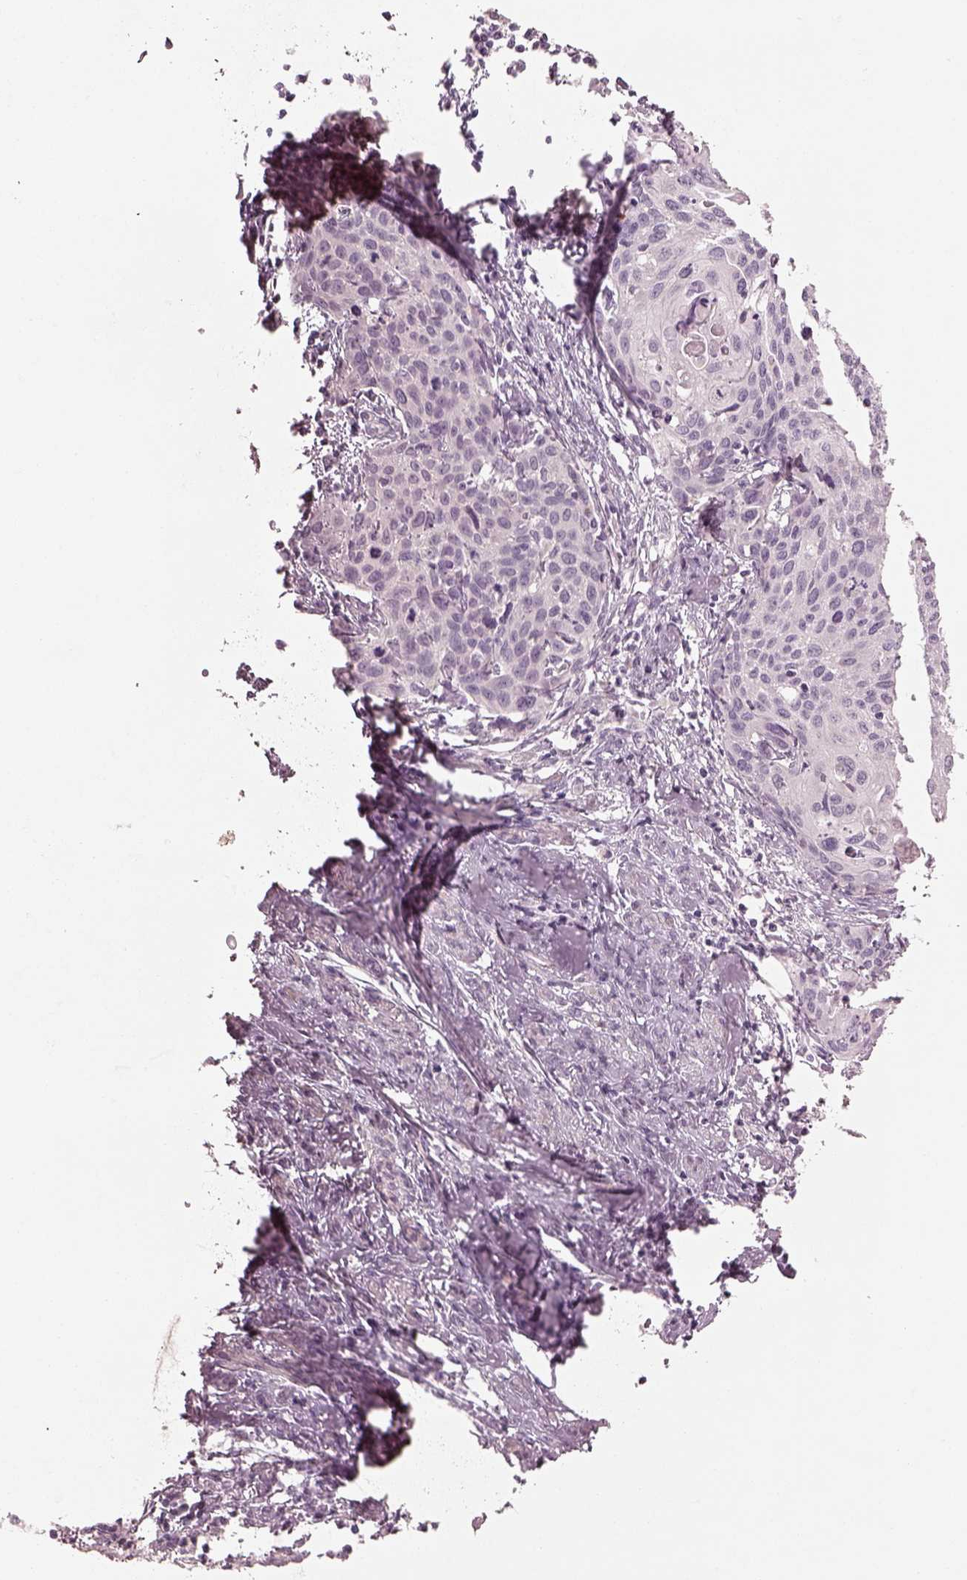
{"staining": {"intensity": "negative", "quantity": "none", "location": "none"}, "tissue": "cervical cancer", "cell_type": "Tumor cells", "image_type": "cancer", "snomed": [{"axis": "morphology", "description": "Squamous cell carcinoma, NOS"}, {"axis": "topography", "description": "Cervix"}], "caption": "Tumor cells show no significant protein expression in cervical cancer (squamous cell carcinoma).", "gene": "SPATA6L", "patient": {"sex": "female", "age": 62}}